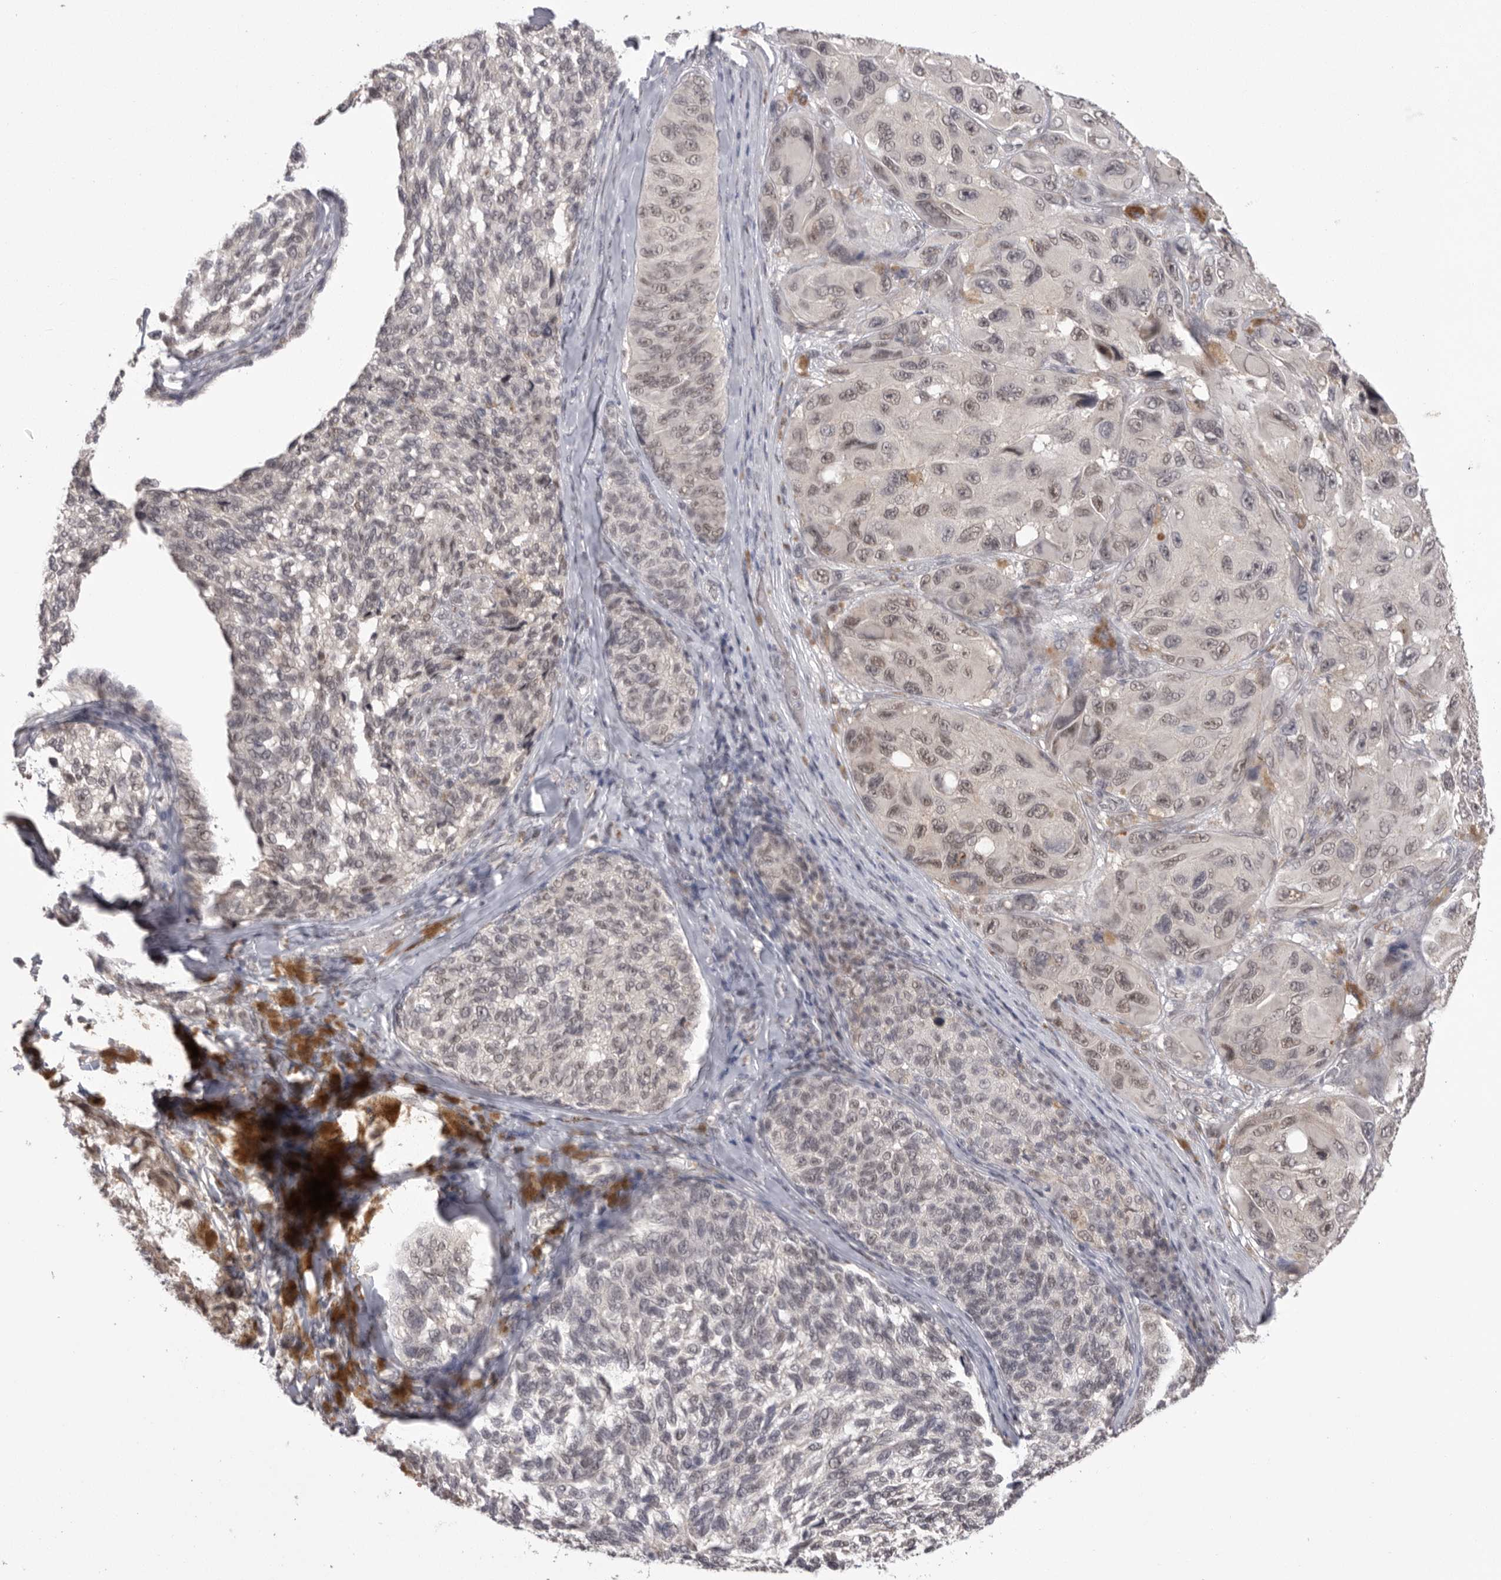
{"staining": {"intensity": "moderate", "quantity": "25%-75%", "location": "nuclear"}, "tissue": "melanoma", "cell_type": "Tumor cells", "image_type": "cancer", "snomed": [{"axis": "morphology", "description": "Malignant melanoma, NOS"}, {"axis": "topography", "description": "Skin"}], "caption": "Malignant melanoma stained for a protein demonstrates moderate nuclear positivity in tumor cells. (Stains: DAB (3,3'-diaminobenzidine) in brown, nuclei in blue, Microscopy: brightfield microscopy at high magnification).", "gene": "BCLAF3", "patient": {"sex": "female", "age": 73}}